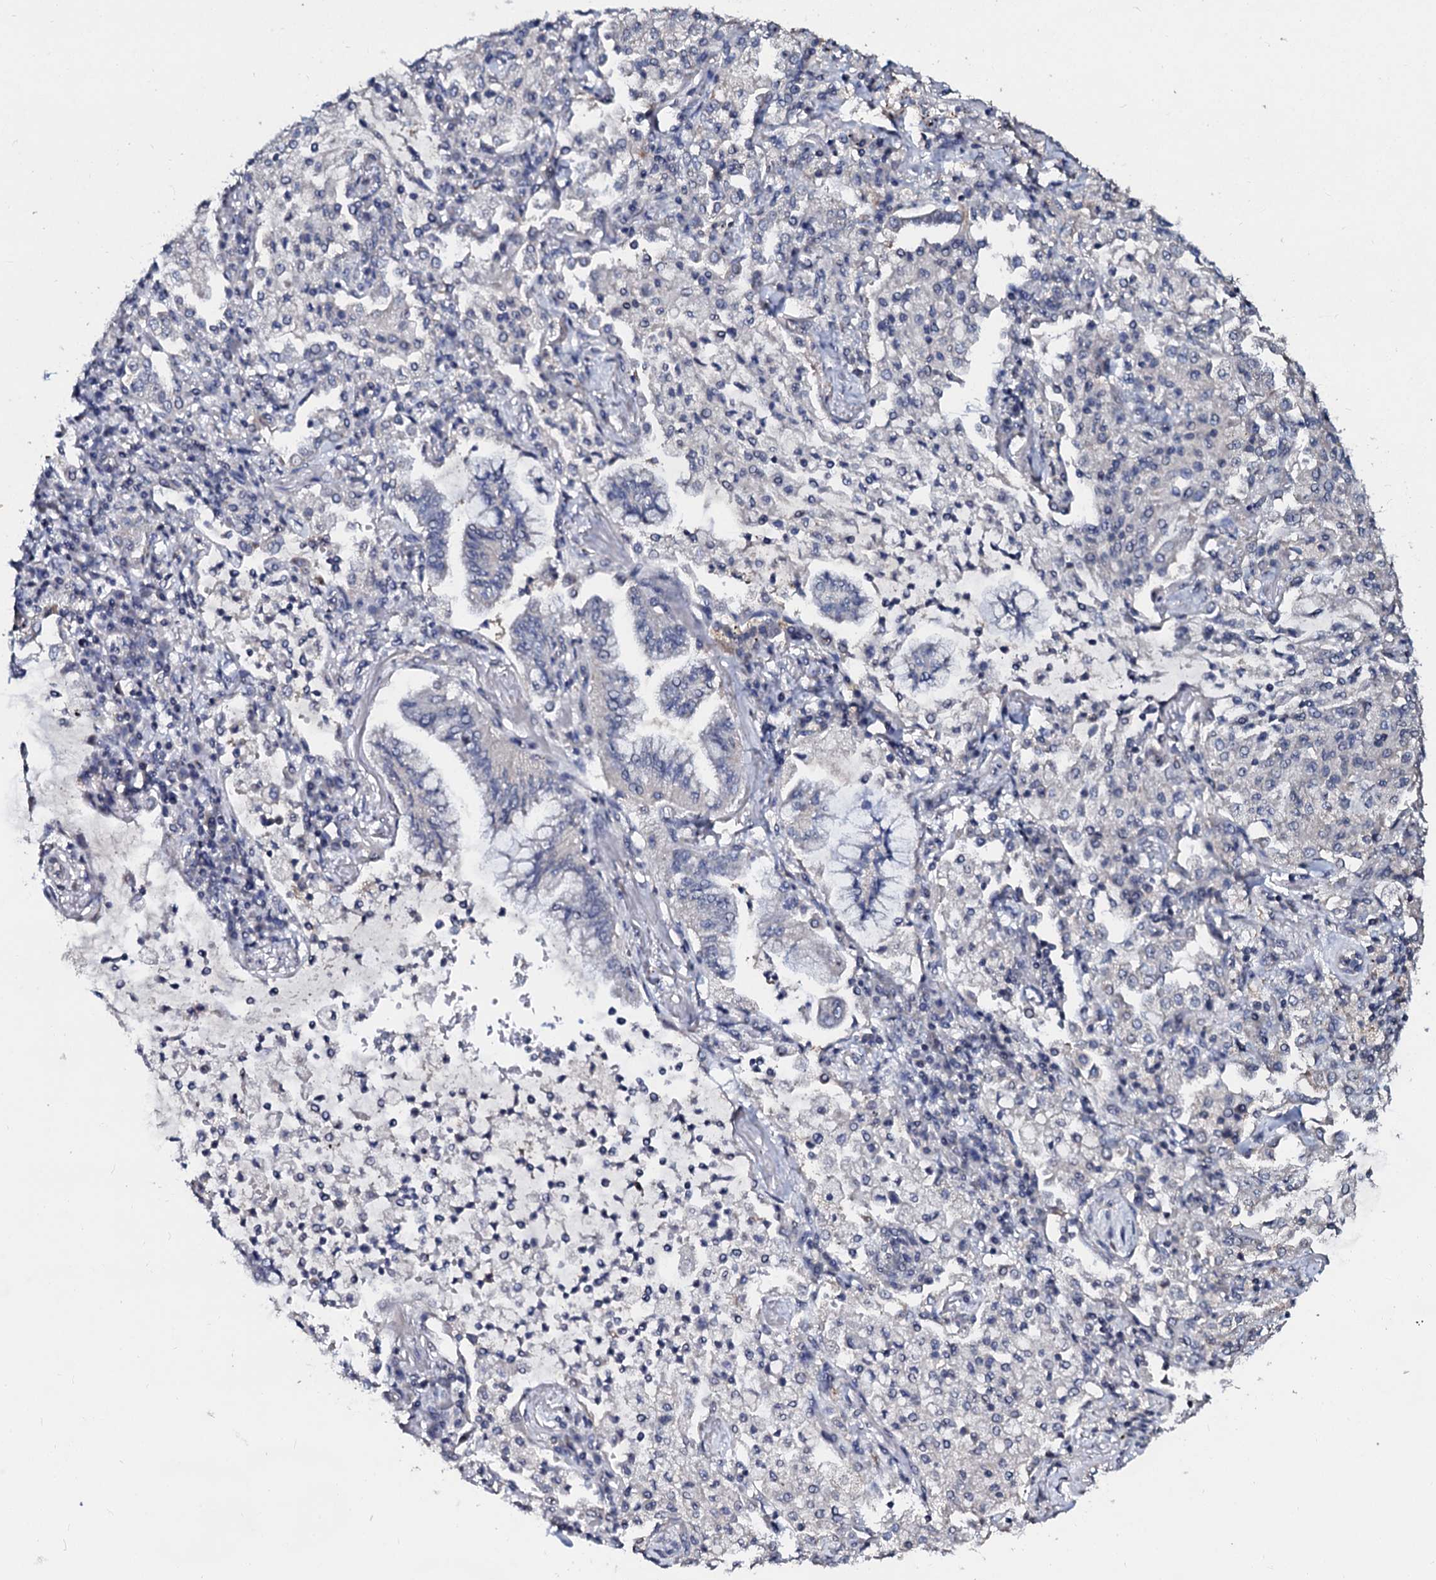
{"staining": {"intensity": "negative", "quantity": "none", "location": "none"}, "tissue": "lung cancer", "cell_type": "Tumor cells", "image_type": "cancer", "snomed": [{"axis": "morphology", "description": "Adenocarcinoma, NOS"}, {"axis": "topography", "description": "Lung"}], "caption": "Lung cancer (adenocarcinoma) stained for a protein using IHC shows no positivity tumor cells.", "gene": "SLC37A4", "patient": {"sex": "female", "age": 70}}